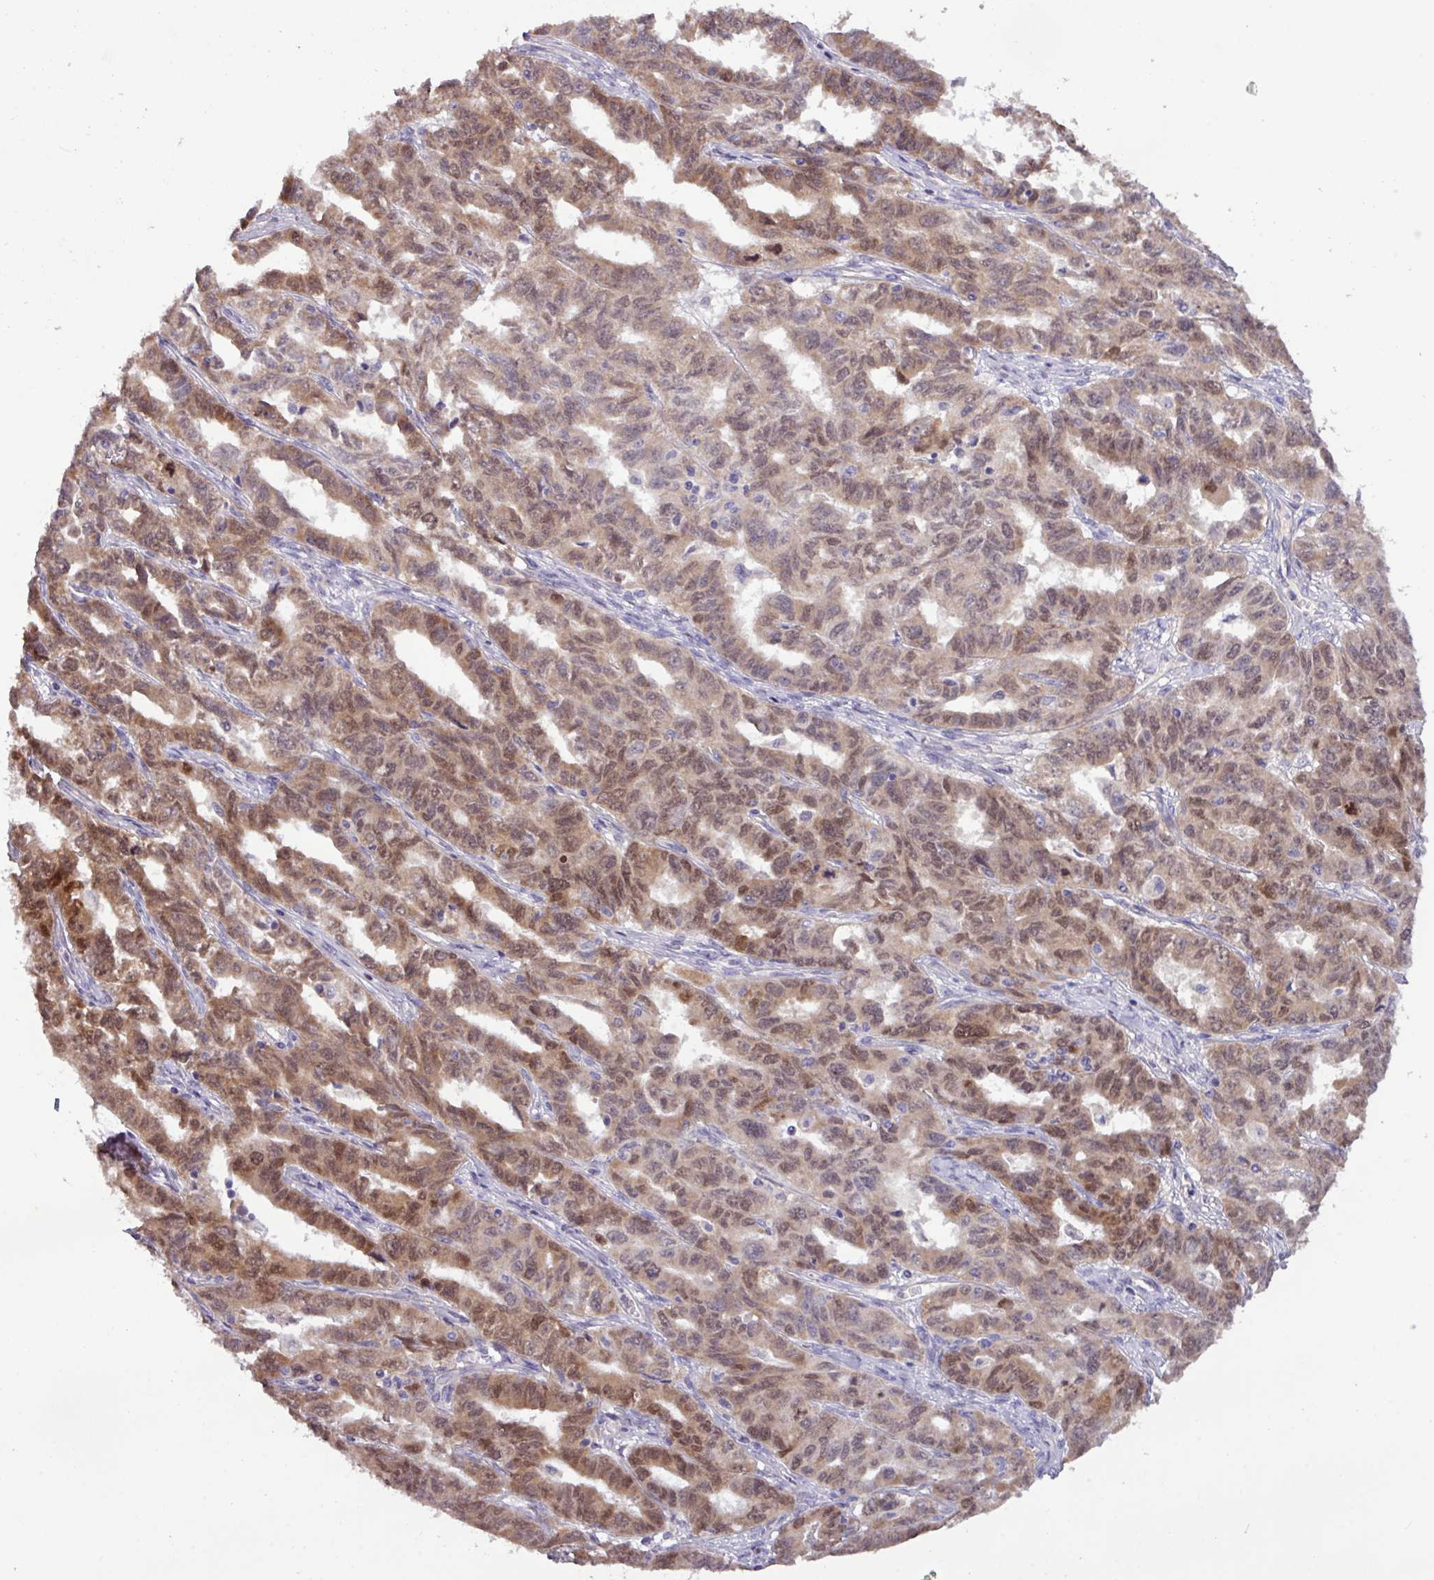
{"staining": {"intensity": "moderate", "quantity": ">75%", "location": "nuclear"}, "tissue": "ovarian cancer", "cell_type": "Tumor cells", "image_type": "cancer", "snomed": [{"axis": "morphology", "description": "Adenocarcinoma, NOS"}, {"axis": "morphology", "description": "Carcinoma, endometroid"}, {"axis": "topography", "description": "Ovary"}], "caption": "Immunohistochemistry (IHC) micrograph of ovarian endometroid carcinoma stained for a protein (brown), which shows medium levels of moderate nuclear expression in about >75% of tumor cells.", "gene": "PAX8", "patient": {"sex": "female", "age": 72}}